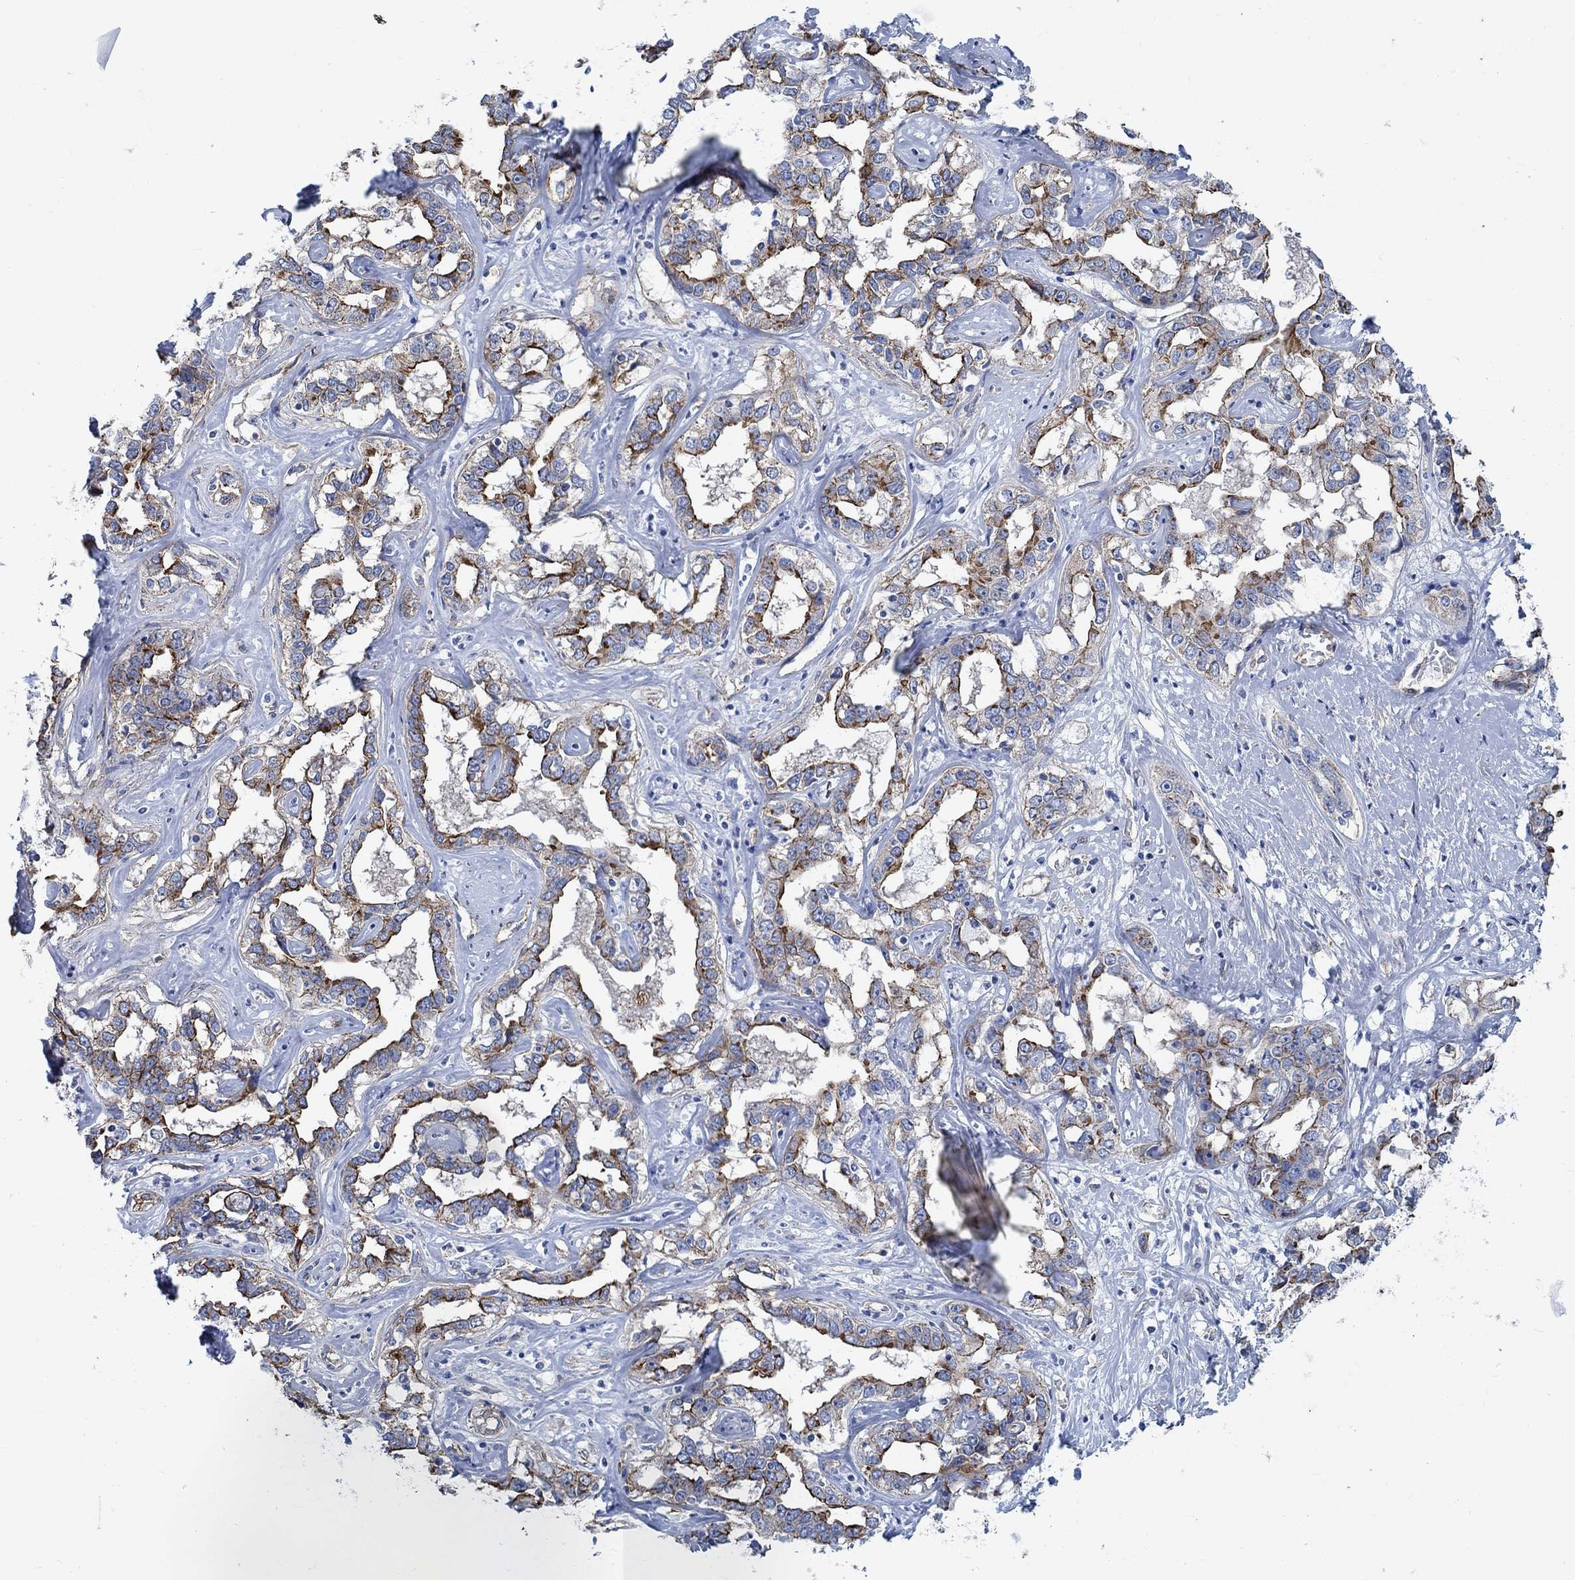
{"staining": {"intensity": "strong", "quantity": "25%-75%", "location": "cytoplasmic/membranous"}, "tissue": "liver cancer", "cell_type": "Tumor cells", "image_type": "cancer", "snomed": [{"axis": "morphology", "description": "Cholangiocarcinoma"}, {"axis": "topography", "description": "Liver"}], "caption": "Immunohistochemistry image of human liver cholangiocarcinoma stained for a protein (brown), which shows high levels of strong cytoplasmic/membranous expression in about 25%-75% of tumor cells.", "gene": "TMEM198", "patient": {"sex": "male", "age": 59}}